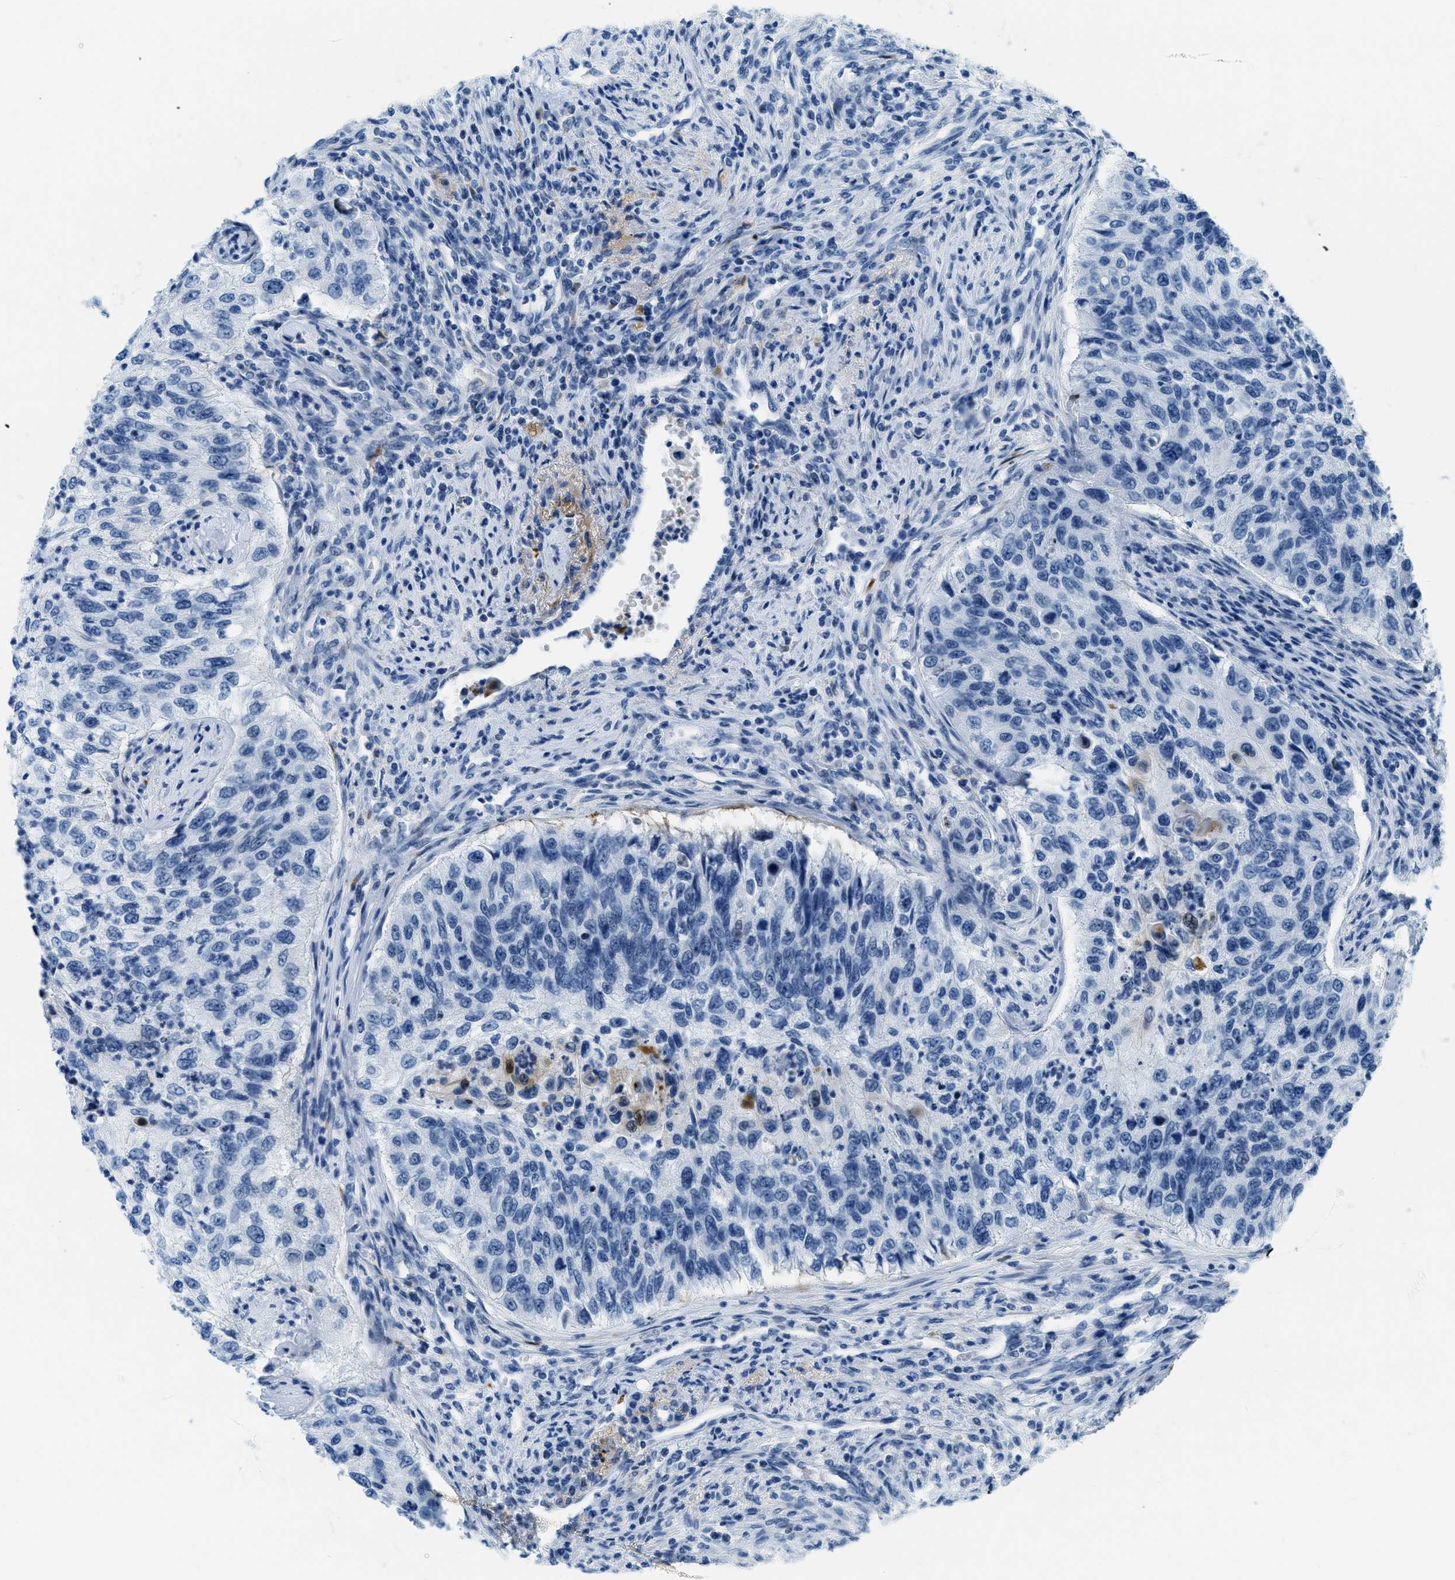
{"staining": {"intensity": "negative", "quantity": "none", "location": "none"}, "tissue": "urothelial cancer", "cell_type": "Tumor cells", "image_type": "cancer", "snomed": [{"axis": "morphology", "description": "Urothelial carcinoma, High grade"}, {"axis": "topography", "description": "Urinary bladder"}], "caption": "IHC of human urothelial carcinoma (high-grade) displays no expression in tumor cells. (Immunohistochemistry, brightfield microscopy, high magnification).", "gene": "PLA2G2A", "patient": {"sex": "female", "age": 60}}